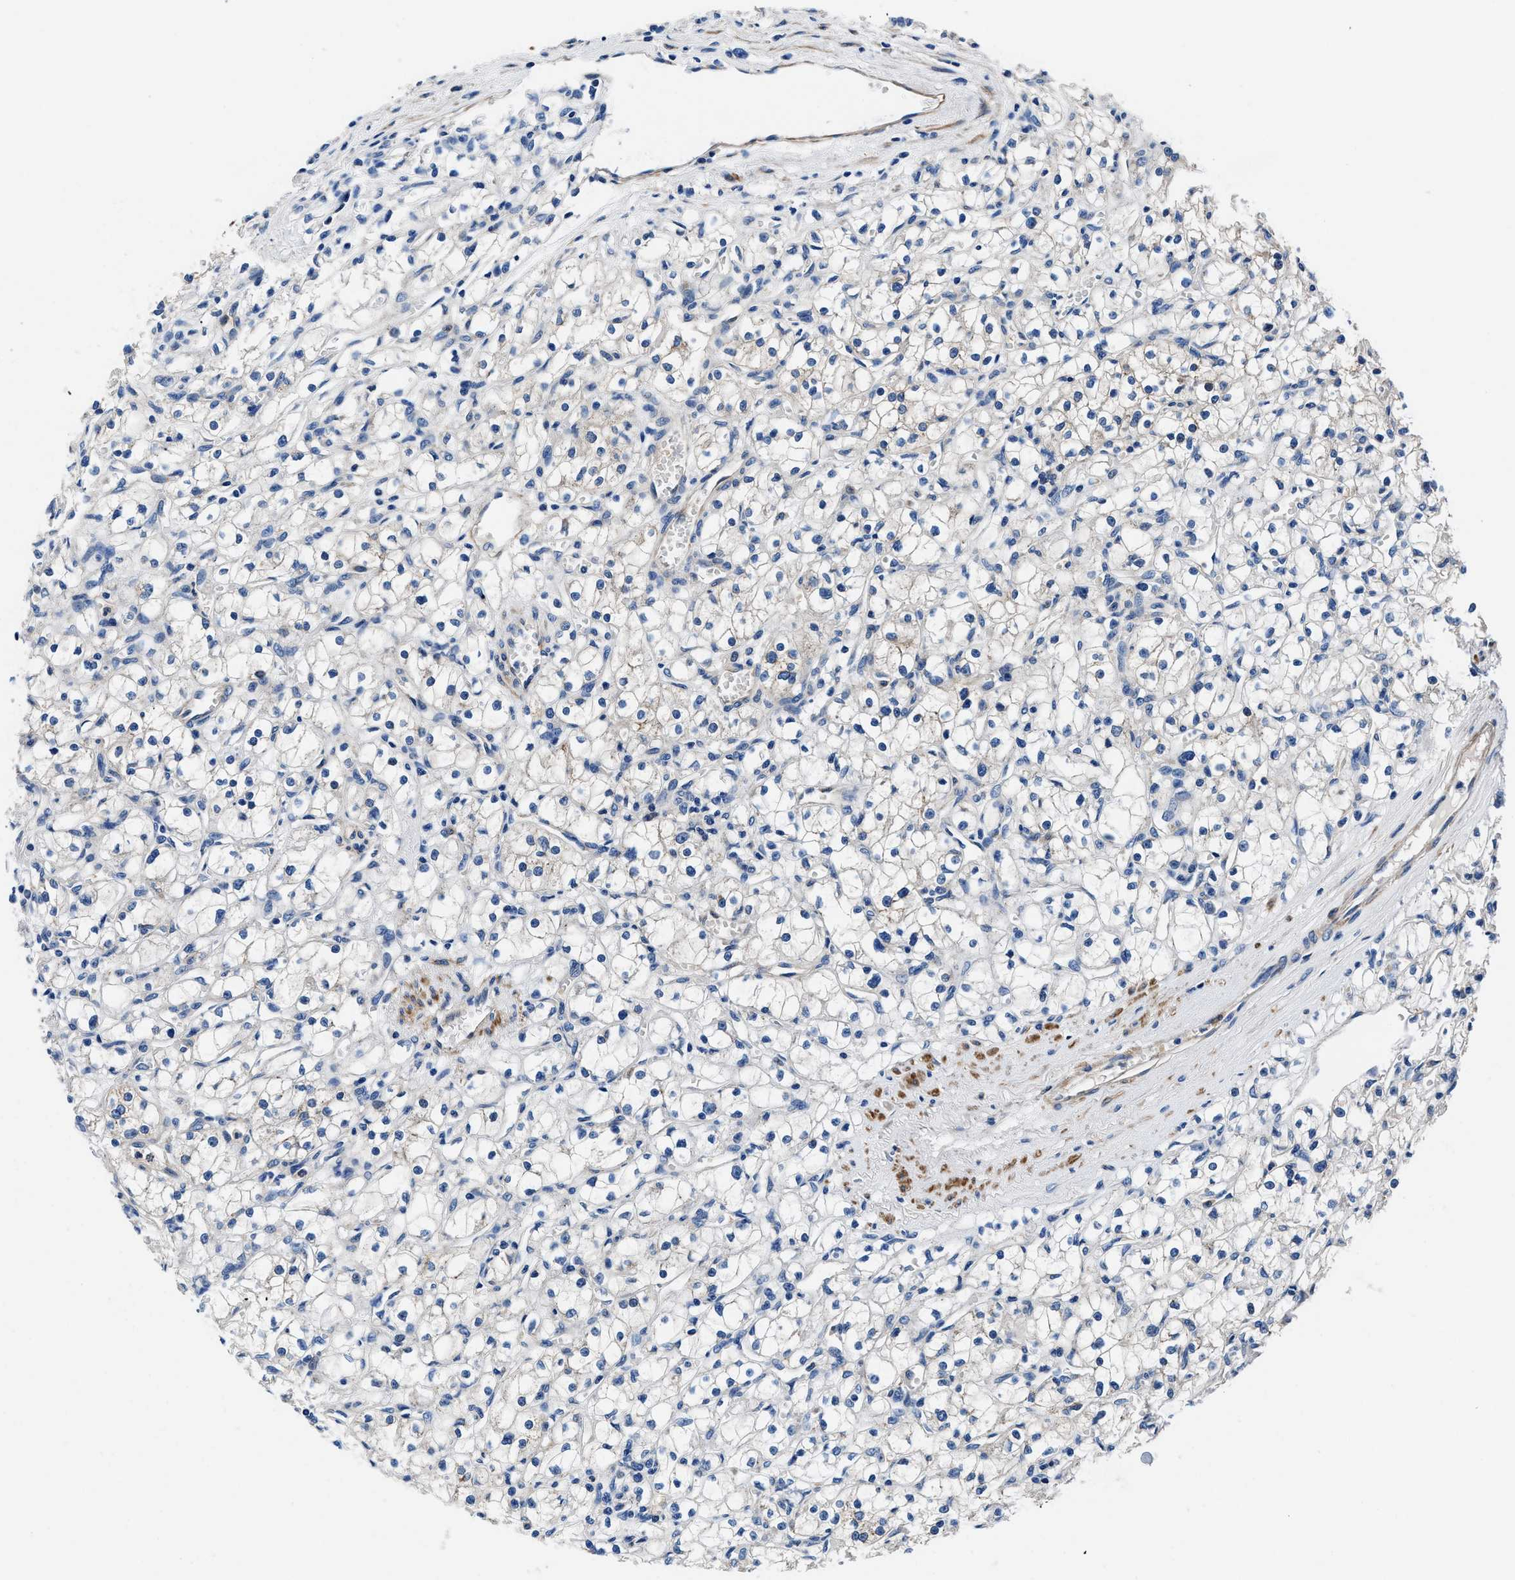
{"staining": {"intensity": "negative", "quantity": "none", "location": "none"}, "tissue": "renal cancer", "cell_type": "Tumor cells", "image_type": "cancer", "snomed": [{"axis": "morphology", "description": "Adenocarcinoma, NOS"}, {"axis": "topography", "description": "Kidney"}], "caption": "Human renal cancer (adenocarcinoma) stained for a protein using IHC shows no expression in tumor cells.", "gene": "NEU1", "patient": {"sex": "male", "age": 56}}